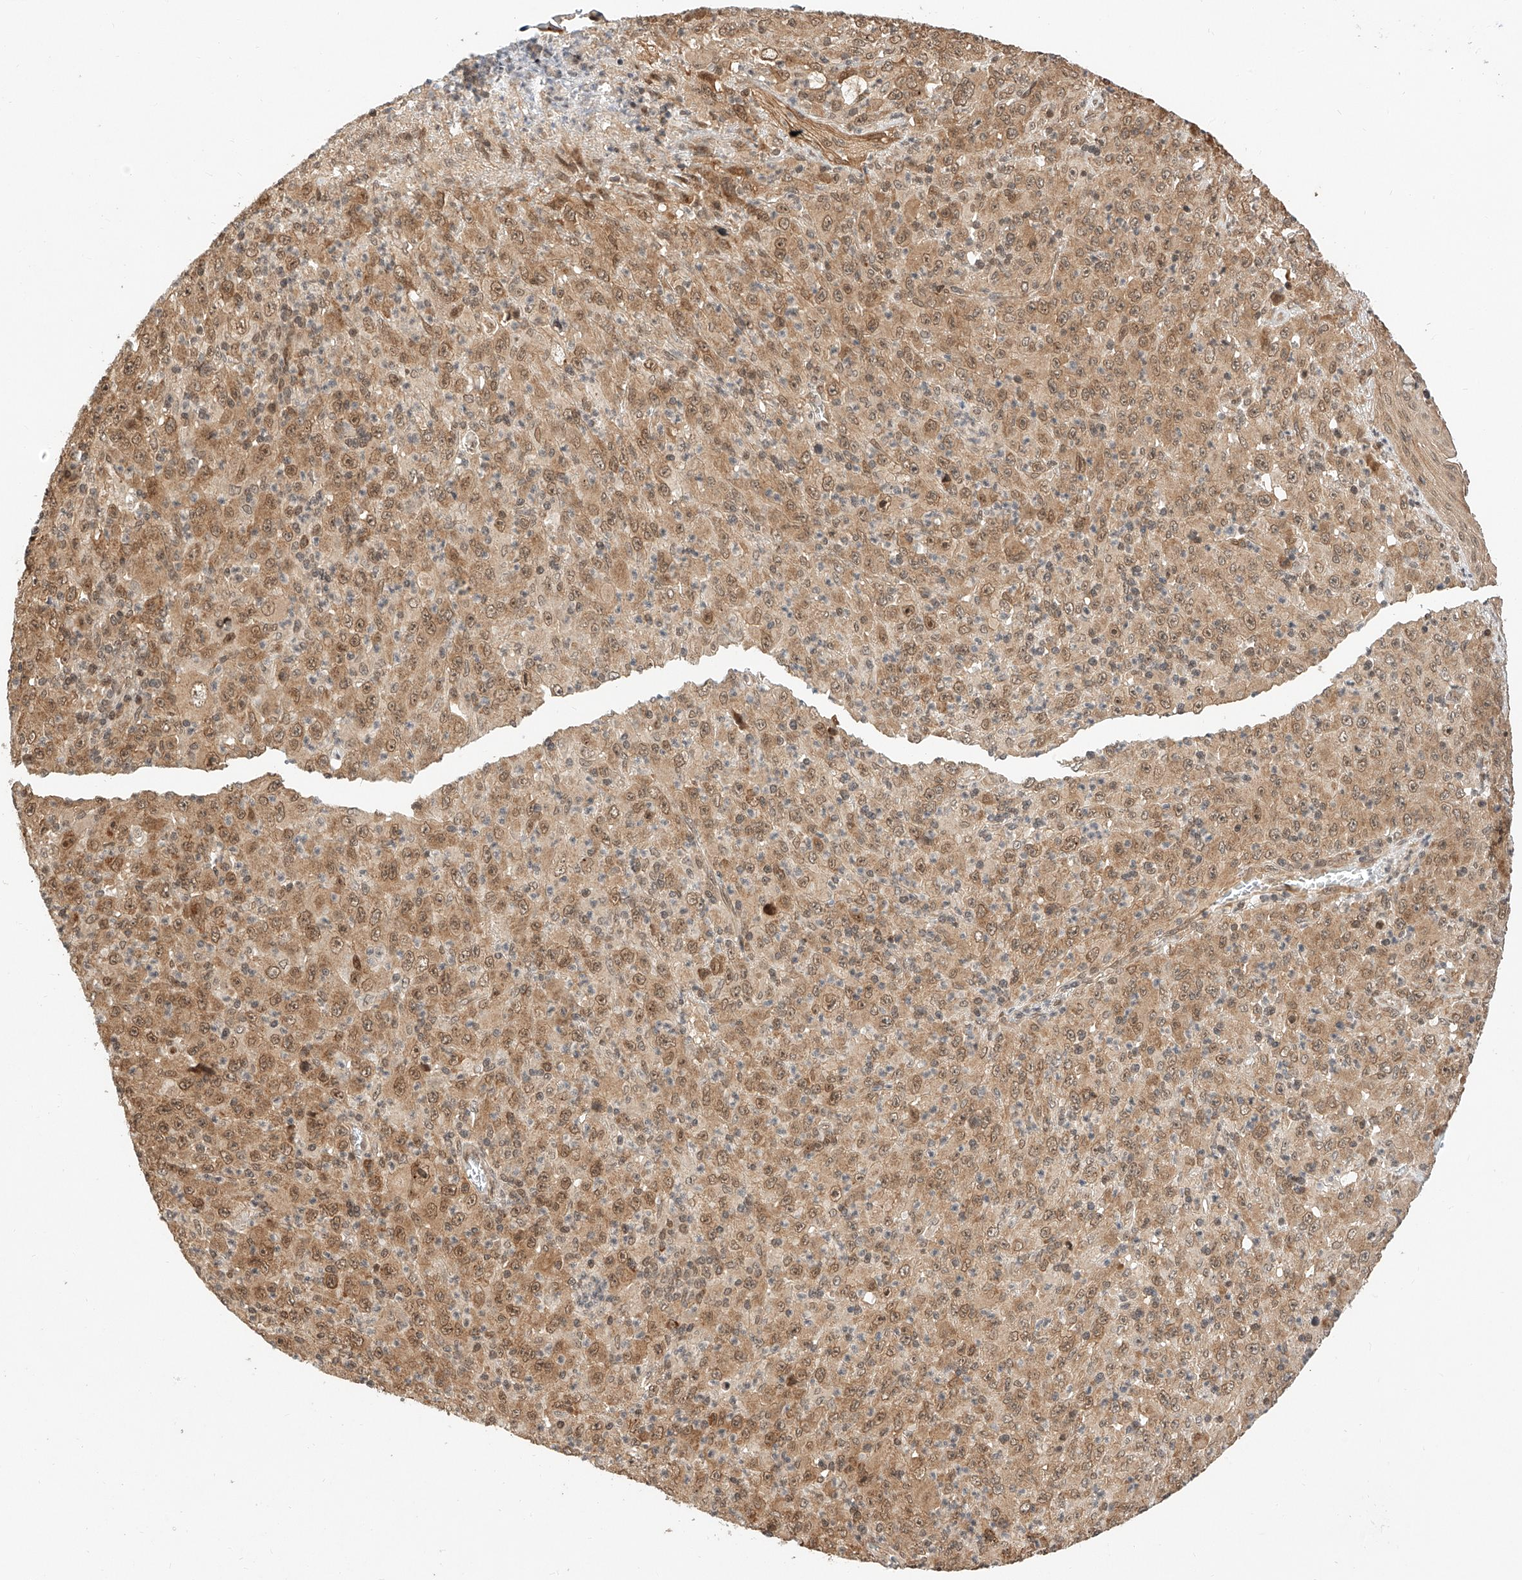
{"staining": {"intensity": "moderate", "quantity": ">75%", "location": "cytoplasmic/membranous,nuclear"}, "tissue": "melanoma", "cell_type": "Tumor cells", "image_type": "cancer", "snomed": [{"axis": "morphology", "description": "Malignant melanoma, Metastatic site"}, {"axis": "topography", "description": "Skin"}], "caption": "The histopathology image exhibits immunohistochemical staining of malignant melanoma (metastatic site). There is moderate cytoplasmic/membranous and nuclear expression is identified in about >75% of tumor cells. The staining was performed using DAB, with brown indicating positive protein expression. Nuclei are stained blue with hematoxylin.", "gene": "EIF4H", "patient": {"sex": "female", "age": 56}}